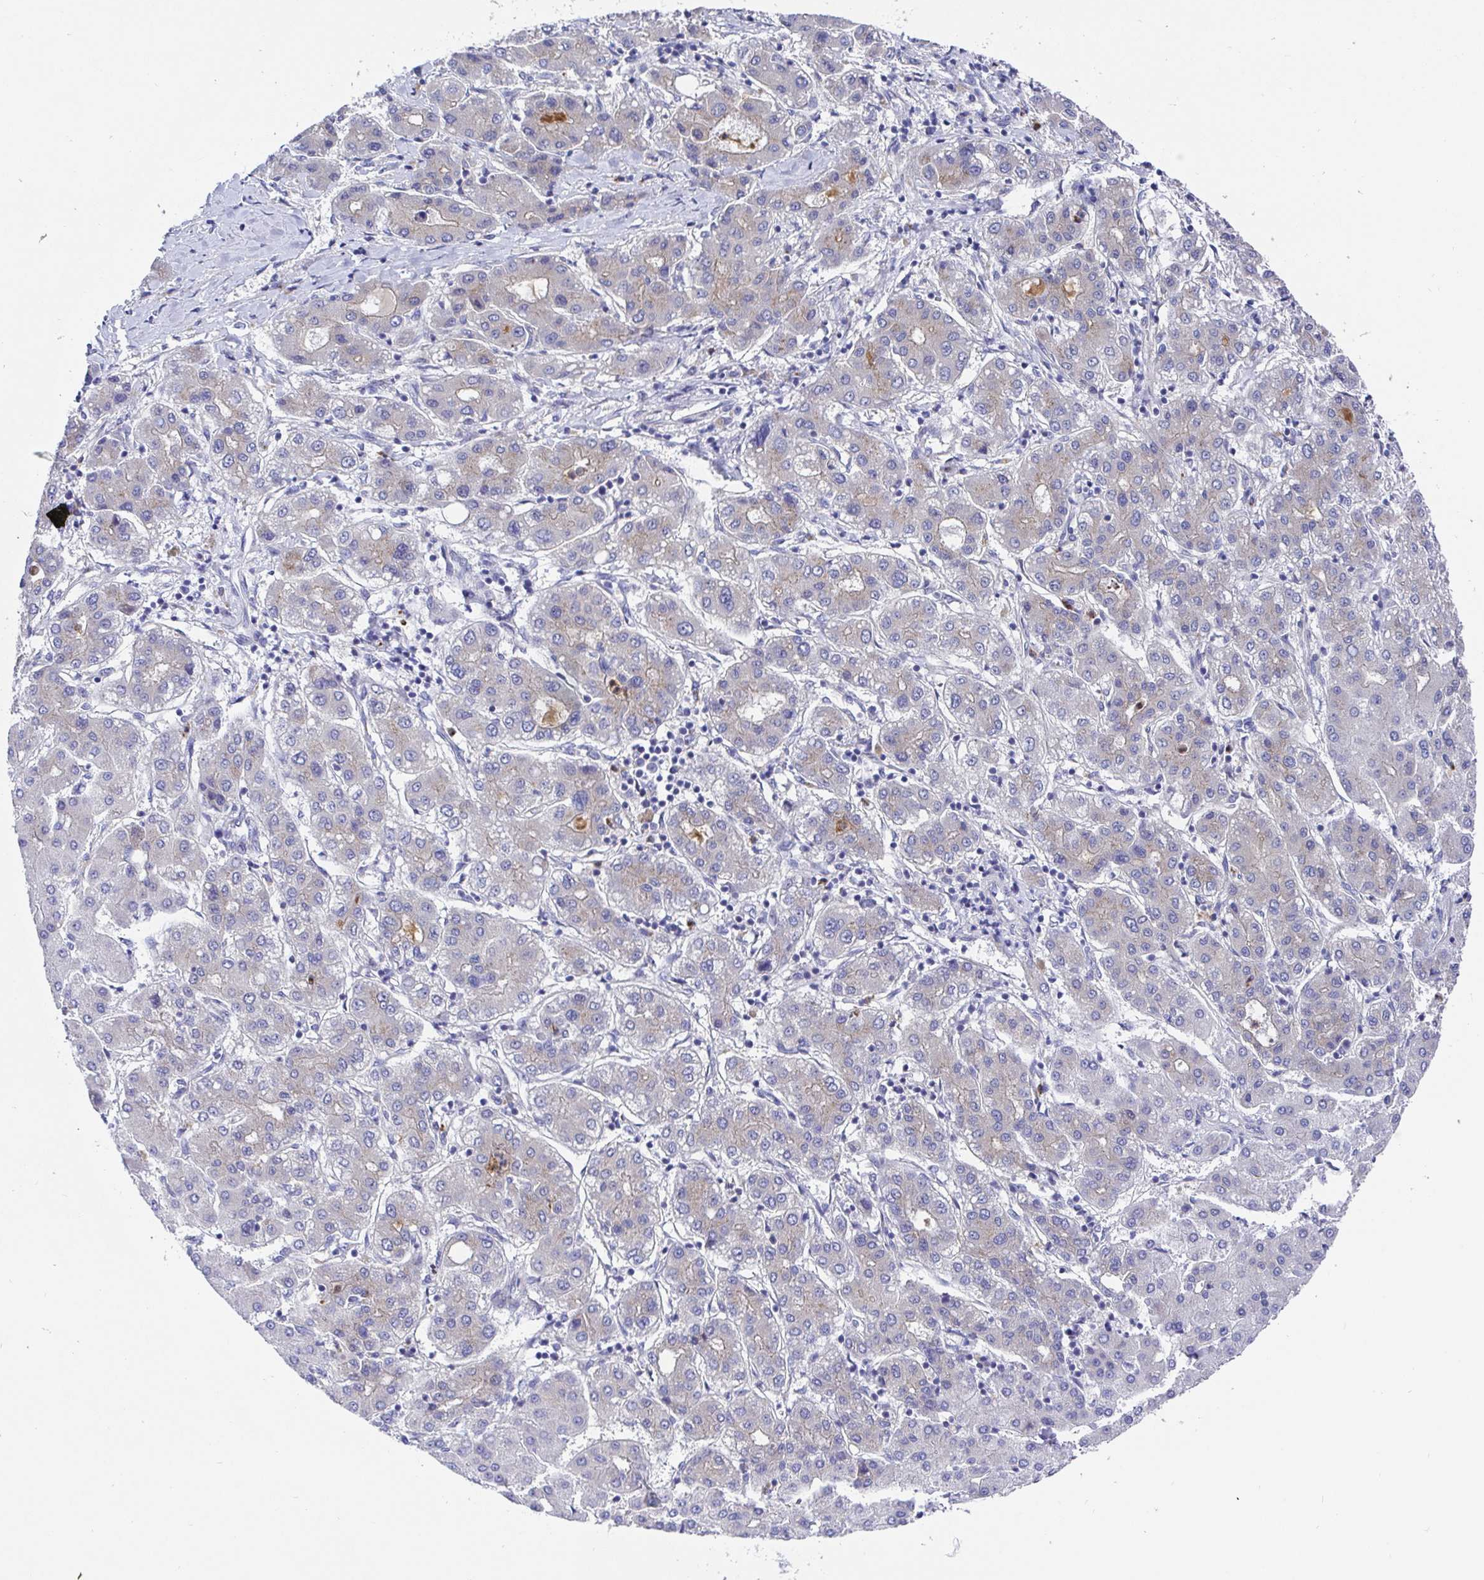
{"staining": {"intensity": "negative", "quantity": "none", "location": "none"}, "tissue": "liver cancer", "cell_type": "Tumor cells", "image_type": "cancer", "snomed": [{"axis": "morphology", "description": "Carcinoma, Hepatocellular, NOS"}, {"axis": "topography", "description": "Liver"}], "caption": "Tumor cells show no significant protein positivity in liver cancer.", "gene": "GOLGA1", "patient": {"sex": "male", "age": 65}}